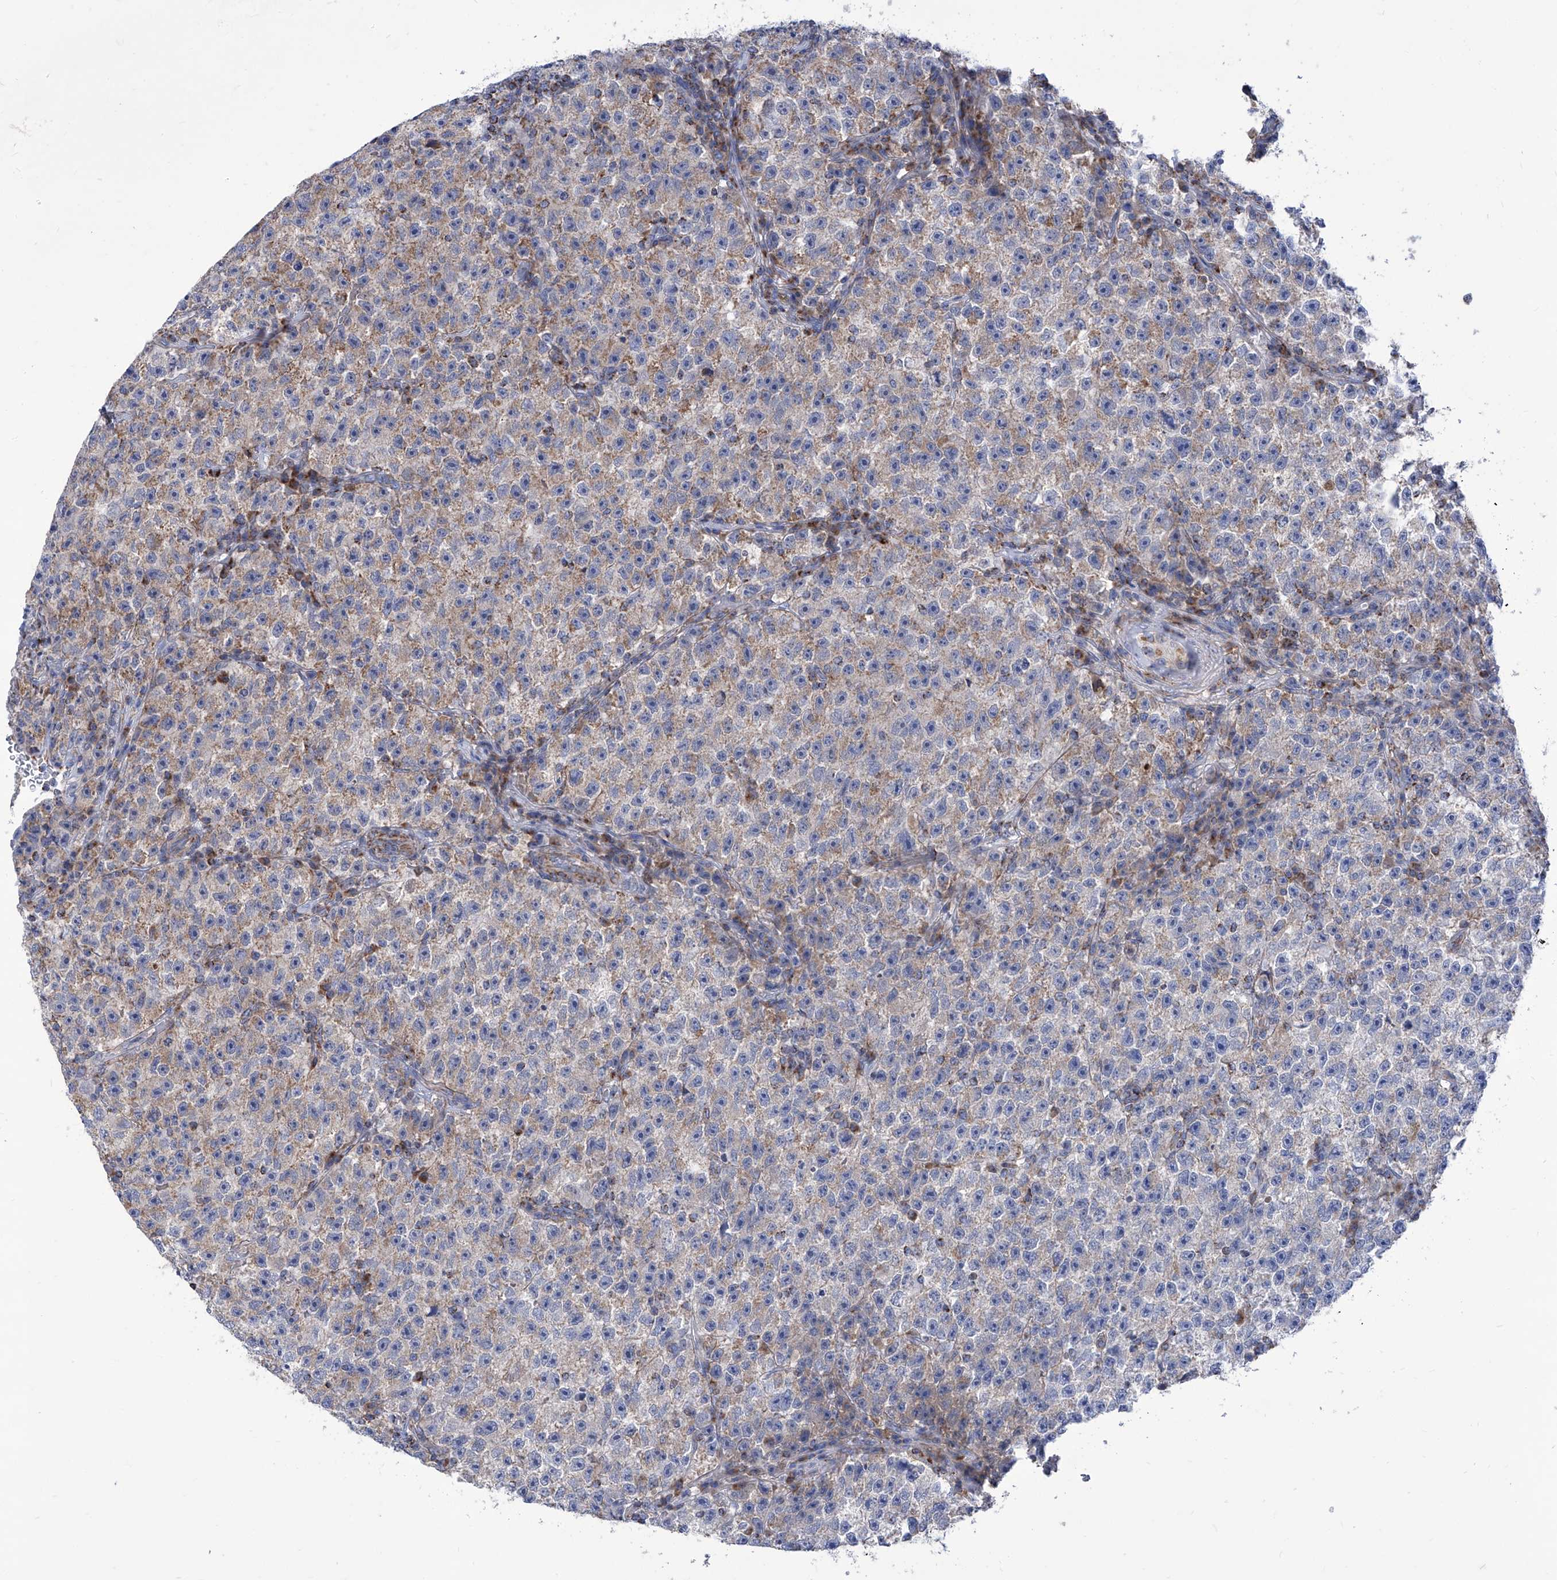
{"staining": {"intensity": "weak", "quantity": "<25%", "location": "cytoplasmic/membranous"}, "tissue": "testis cancer", "cell_type": "Tumor cells", "image_type": "cancer", "snomed": [{"axis": "morphology", "description": "Seminoma, NOS"}, {"axis": "topography", "description": "Testis"}], "caption": "IHC image of neoplastic tissue: testis cancer stained with DAB (3,3'-diaminobenzidine) reveals no significant protein expression in tumor cells. (DAB (3,3'-diaminobenzidine) IHC visualized using brightfield microscopy, high magnification).", "gene": "SRBD1", "patient": {"sex": "male", "age": 22}}